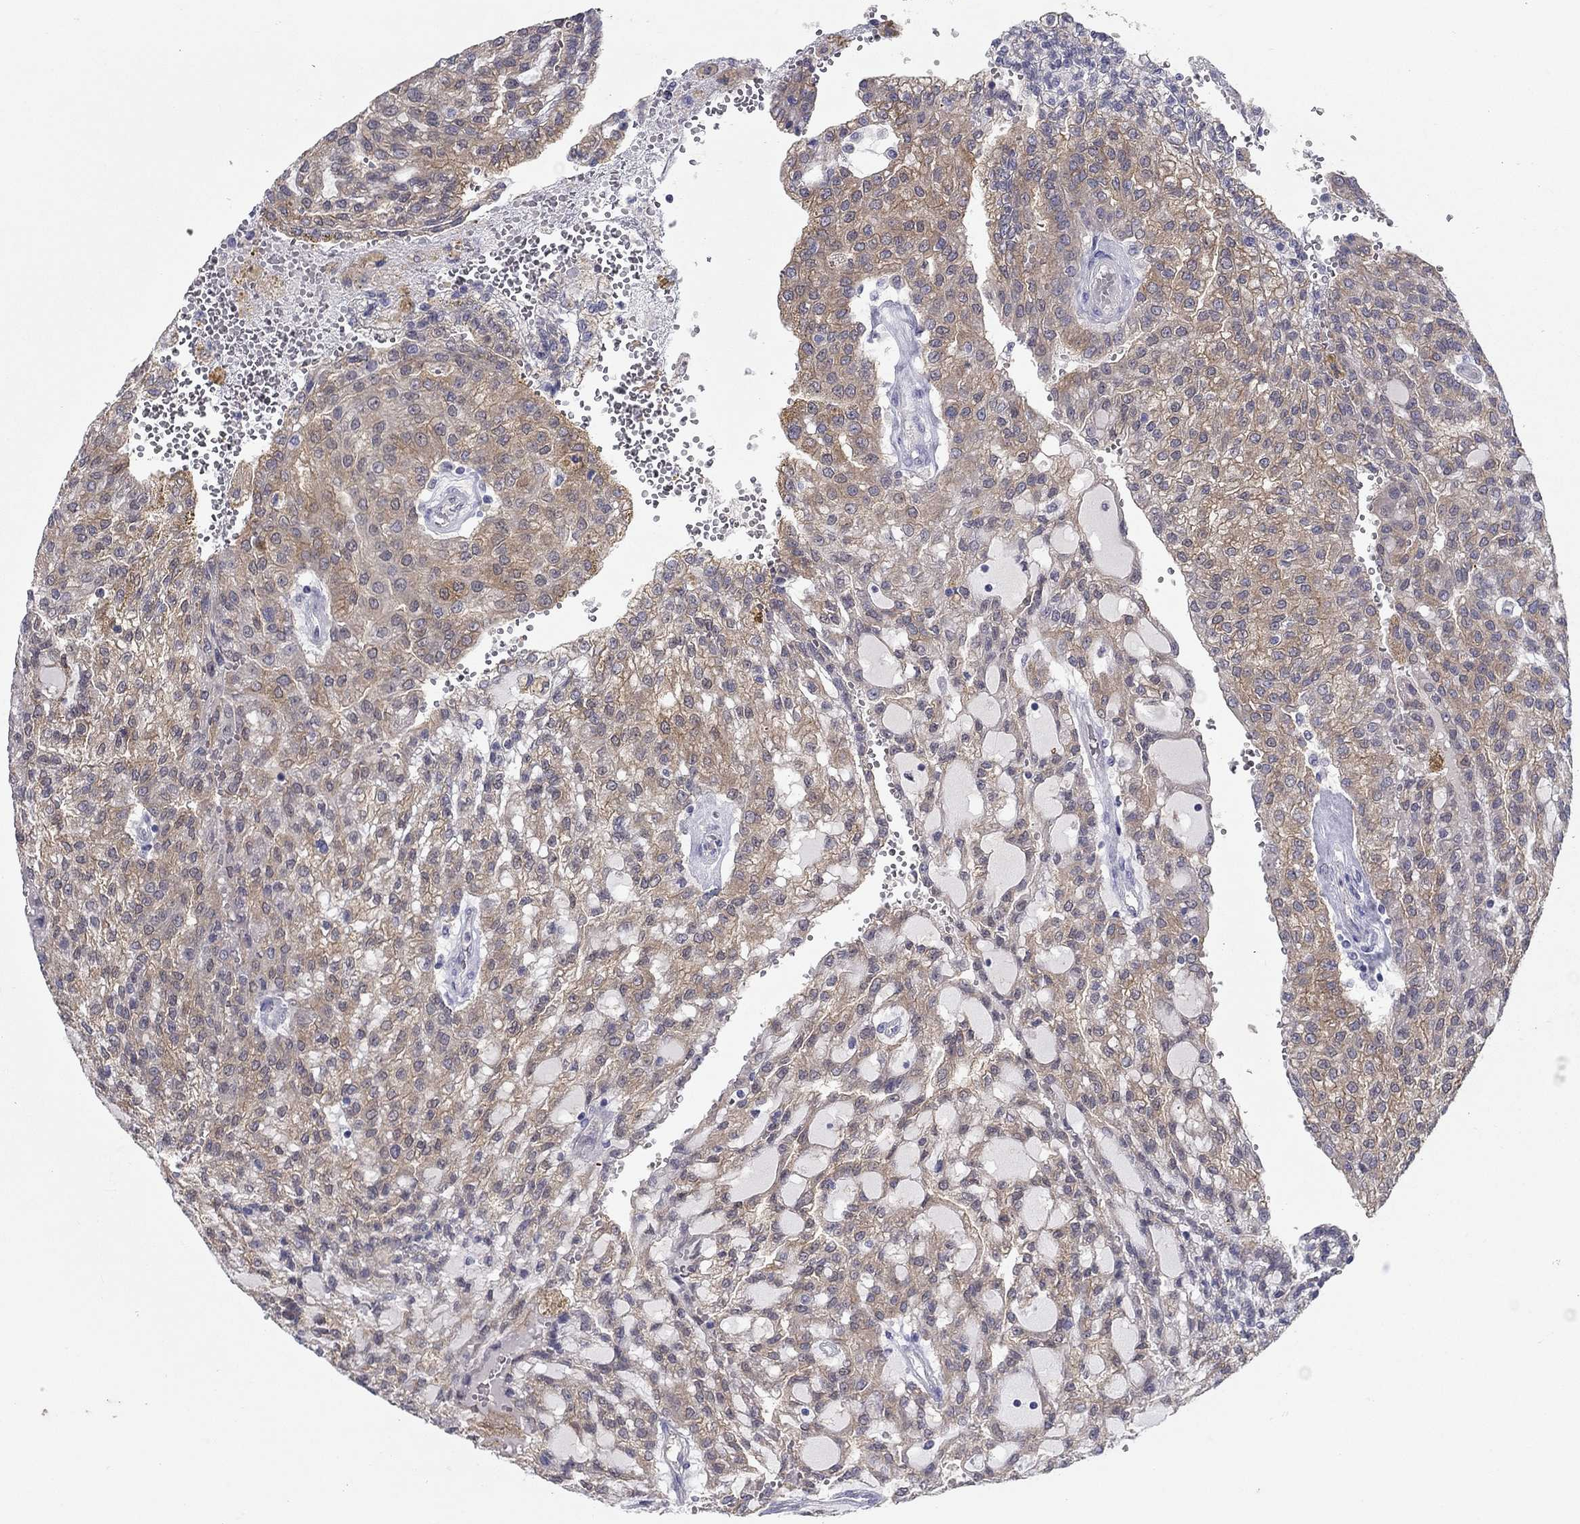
{"staining": {"intensity": "weak", "quantity": ">75%", "location": "cytoplasmic/membranous"}, "tissue": "renal cancer", "cell_type": "Tumor cells", "image_type": "cancer", "snomed": [{"axis": "morphology", "description": "Adenocarcinoma, NOS"}, {"axis": "topography", "description": "Kidney"}], "caption": "A brown stain labels weak cytoplasmic/membranous expression of a protein in human renal cancer tumor cells.", "gene": "PLS1", "patient": {"sex": "male", "age": 63}}